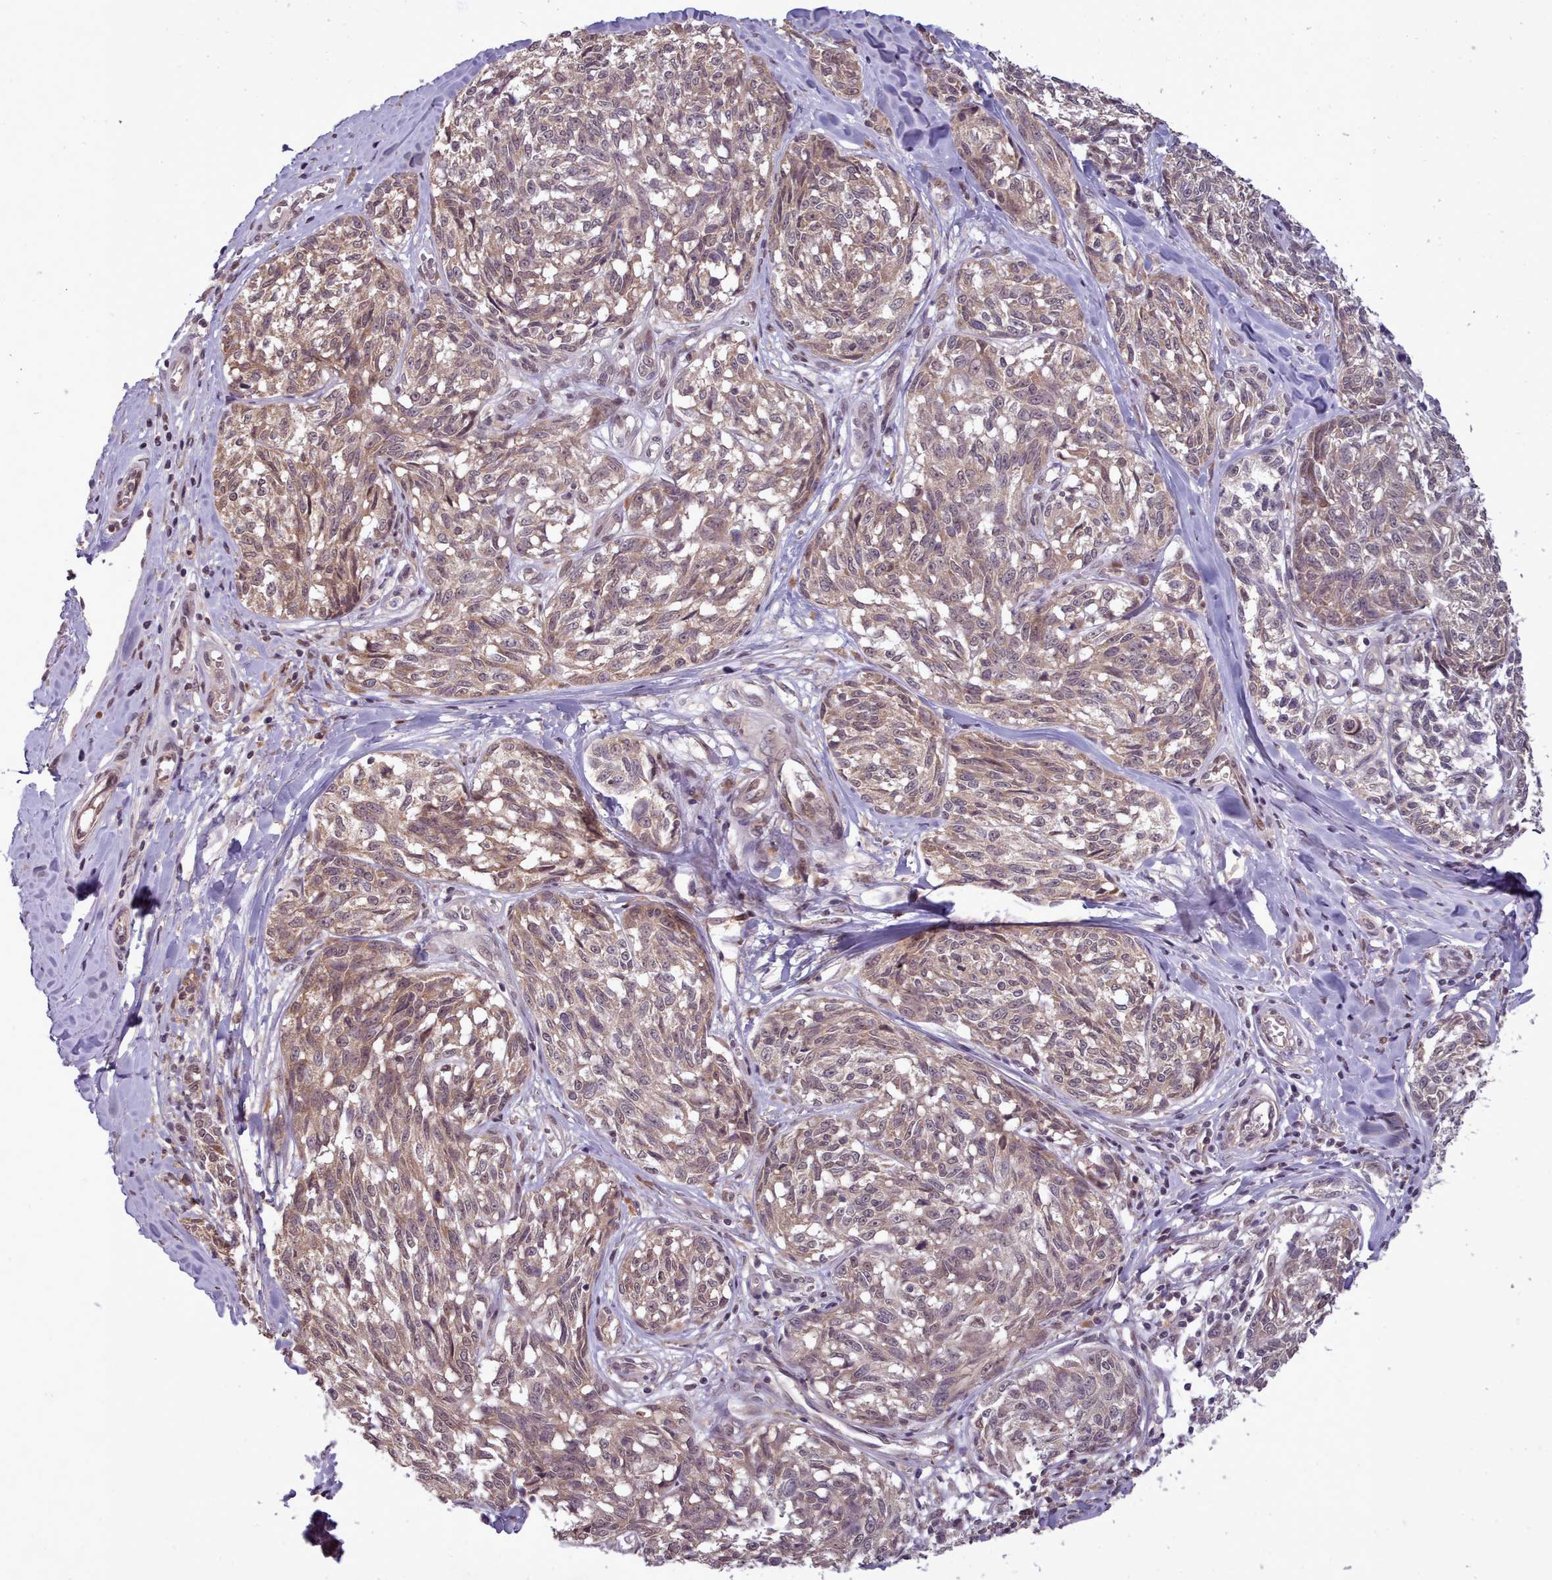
{"staining": {"intensity": "moderate", "quantity": "25%-75%", "location": "cytoplasmic/membranous,nuclear"}, "tissue": "melanoma", "cell_type": "Tumor cells", "image_type": "cancer", "snomed": [{"axis": "morphology", "description": "Normal tissue, NOS"}, {"axis": "morphology", "description": "Malignant melanoma, NOS"}, {"axis": "topography", "description": "Skin"}], "caption": "Malignant melanoma tissue reveals moderate cytoplasmic/membranous and nuclear positivity in about 25%-75% of tumor cells, visualized by immunohistochemistry.", "gene": "CDC6", "patient": {"sex": "female", "age": 64}}